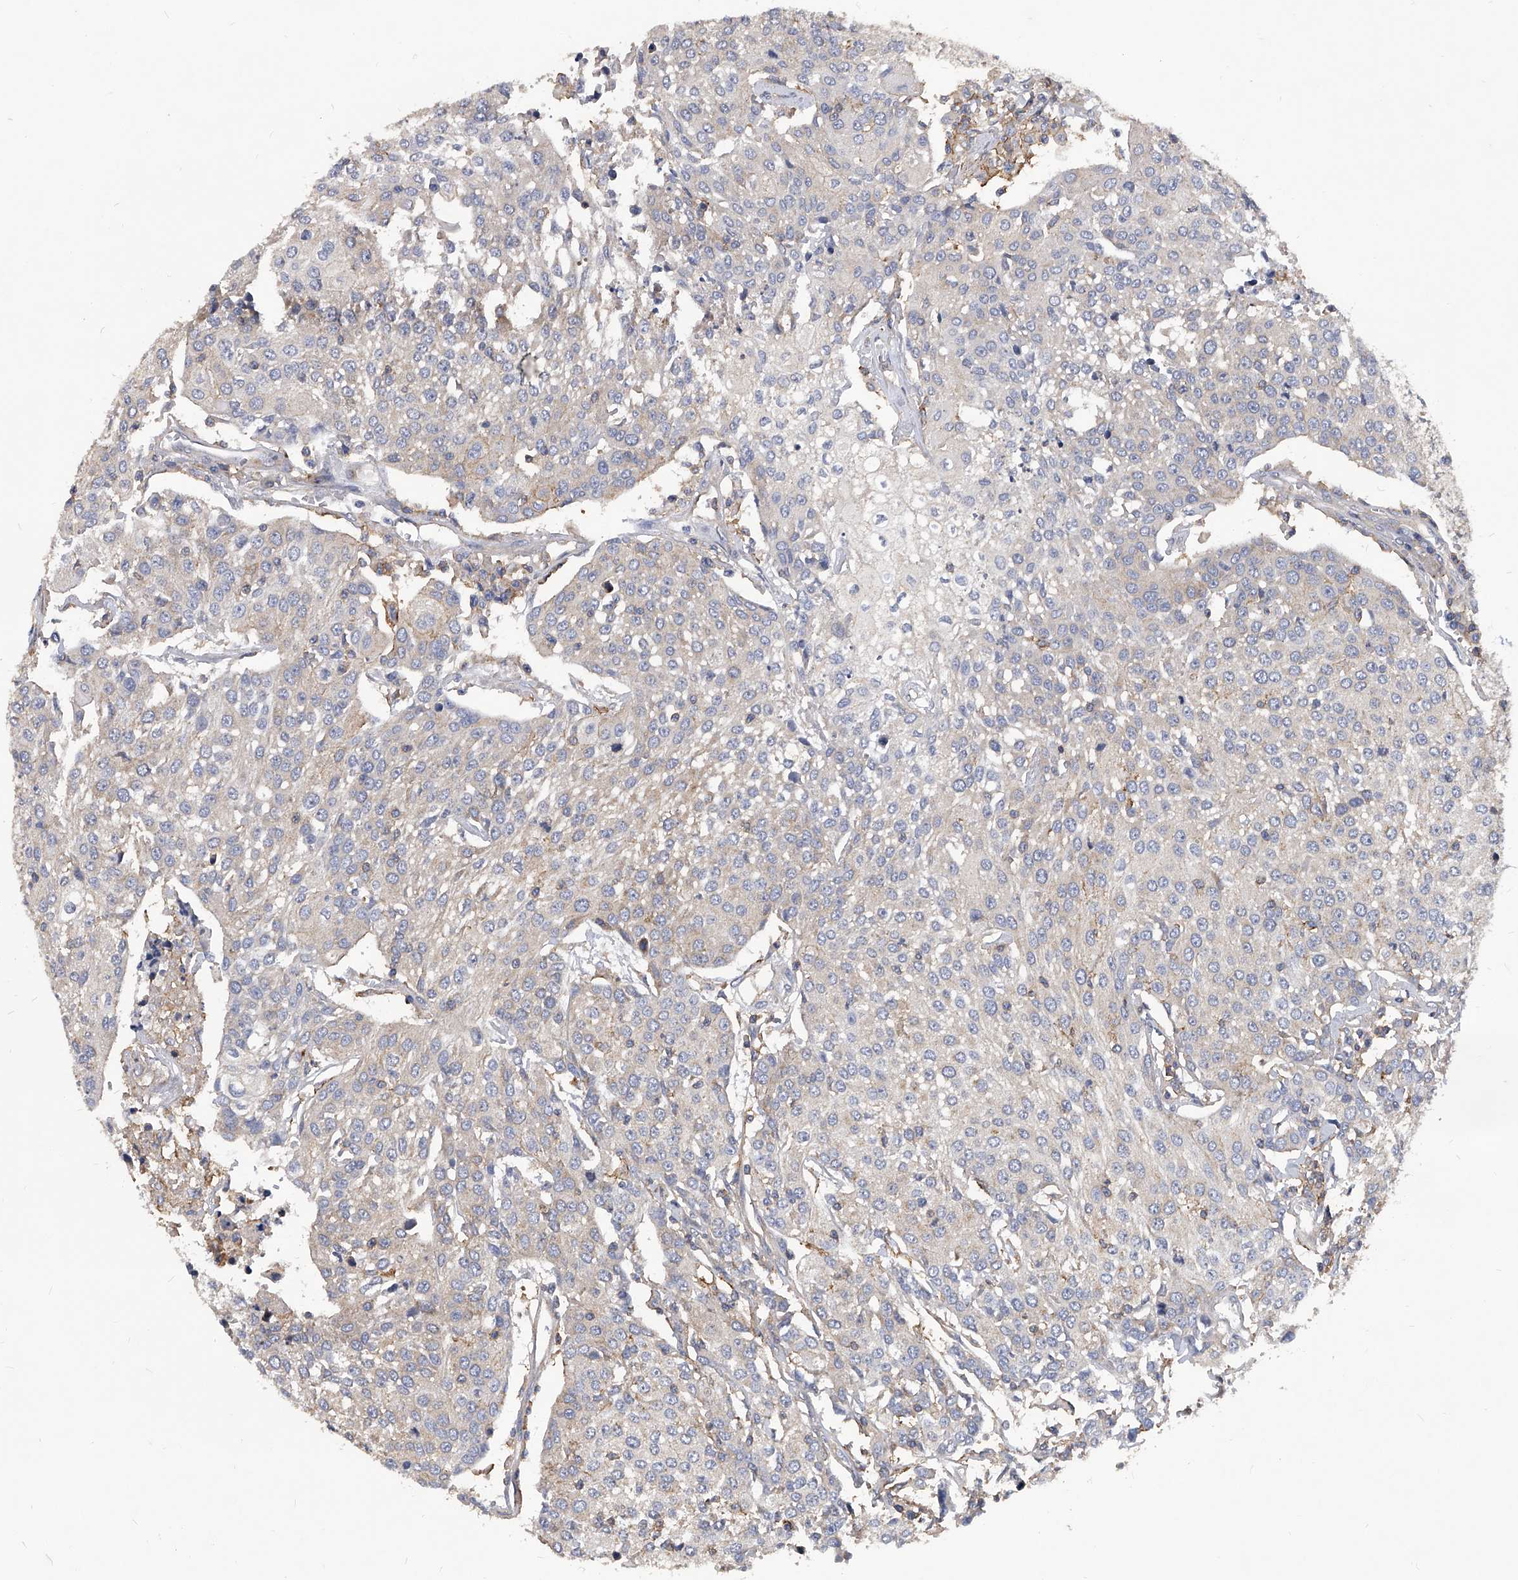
{"staining": {"intensity": "negative", "quantity": "none", "location": "none"}, "tissue": "urothelial cancer", "cell_type": "Tumor cells", "image_type": "cancer", "snomed": [{"axis": "morphology", "description": "Urothelial carcinoma, High grade"}, {"axis": "topography", "description": "Urinary bladder"}], "caption": "Immunohistochemistry (IHC) of human urothelial cancer reveals no expression in tumor cells. (Immunohistochemistry, brightfield microscopy, high magnification).", "gene": "ATG5", "patient": {"sex": "female", "age": 85}}